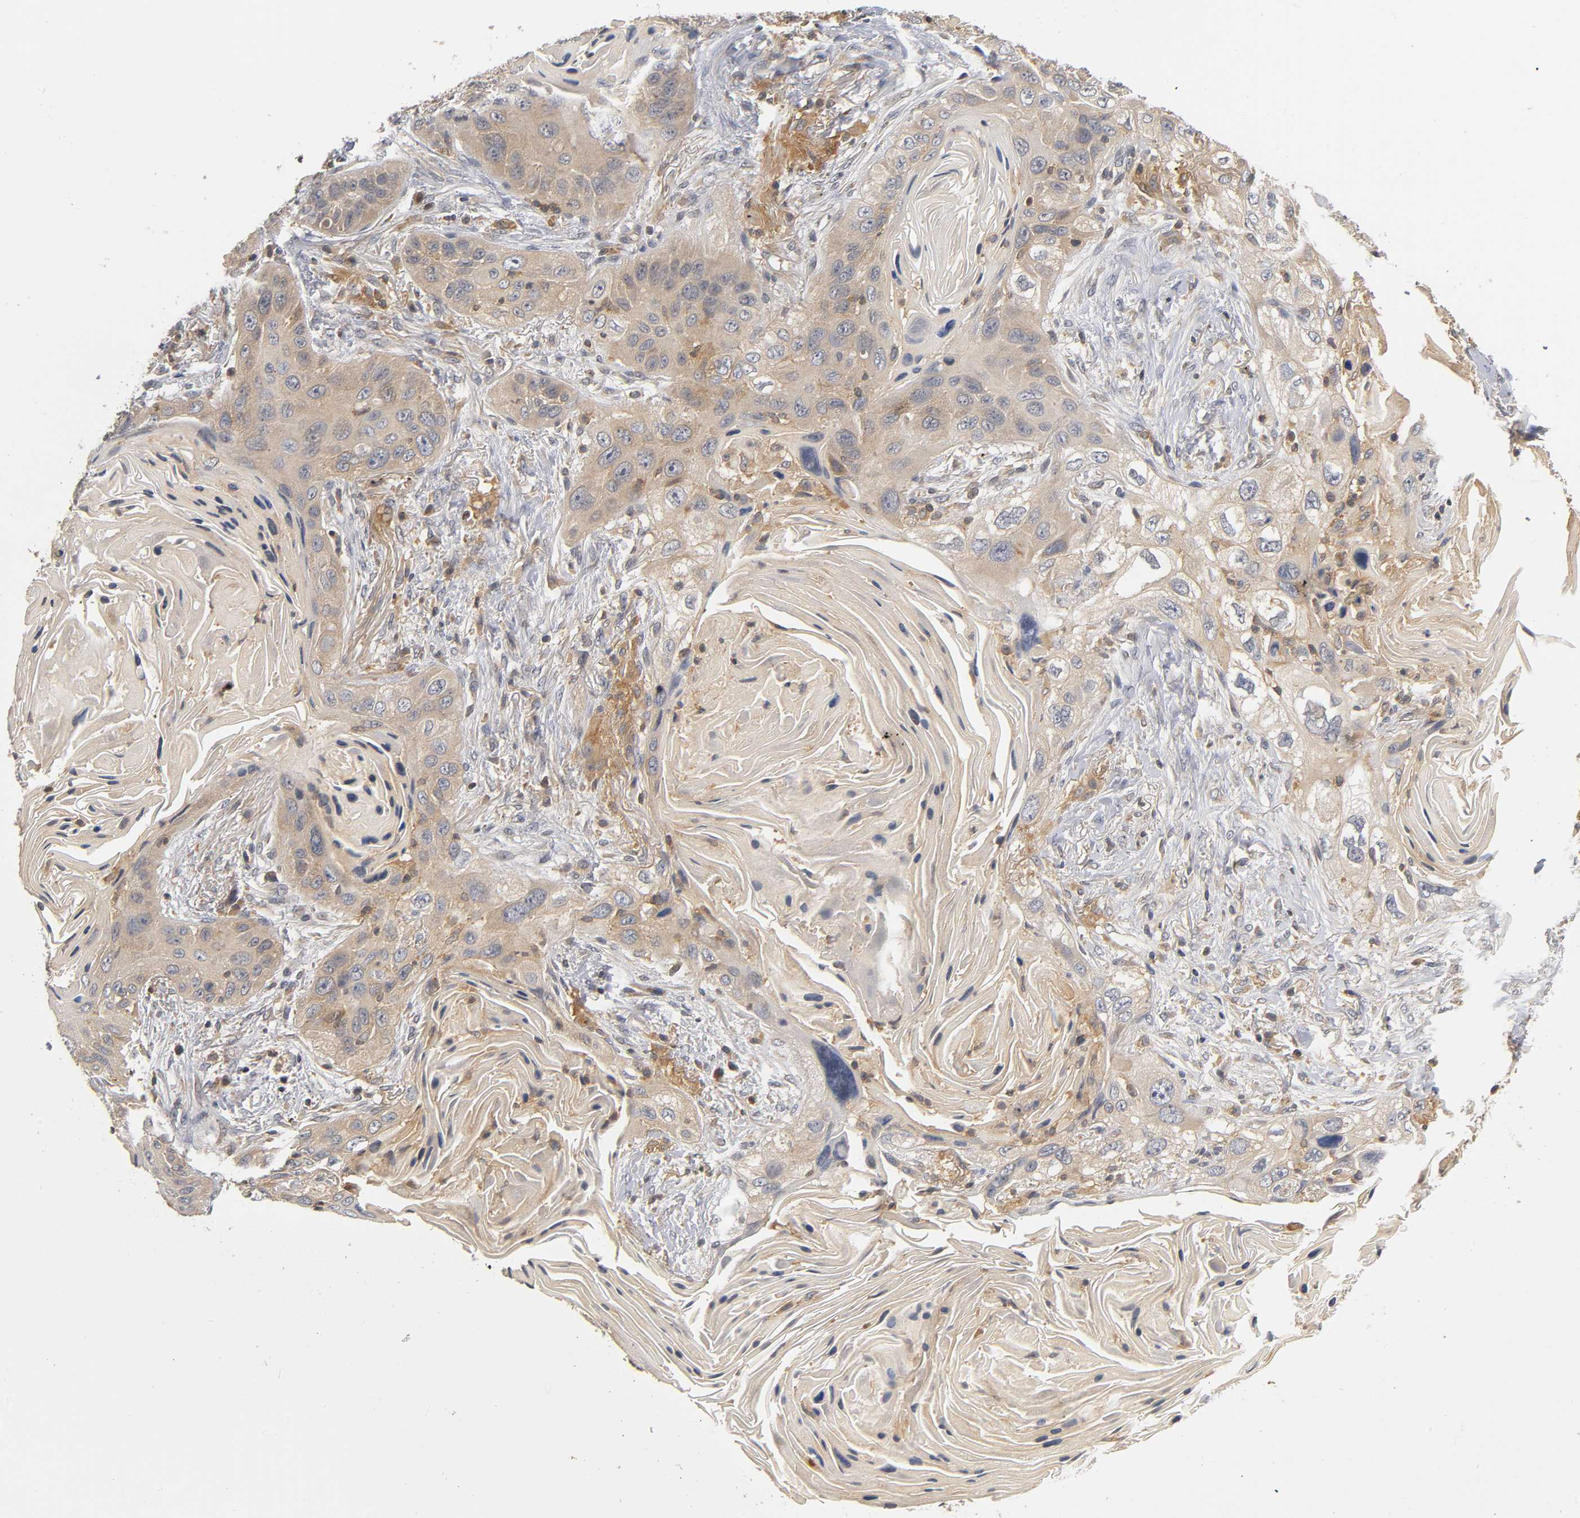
{"staining": {"intensity": "moderate", "quantity": ">75%", "location": "cytoplasmic/membranous"}, "tissue": "lung cancer", "cell_type": "Tumor cells", "image_type": "cancer", "snomed": [{"axis": "morphology", "description": "Squamous cell carcinoma, NOS"}, {"axis": "topography", "description": "Lung"}], "caption": "Protein positivity by immunohistochemistry (IHC) demonstrates moderate cytoplasmic/membranous staining in approximately >75% of tumor cells in lung squamous cell carcinoma.", "gene": "ACTR2", "patient": {"sex": "female", "age": 67}}